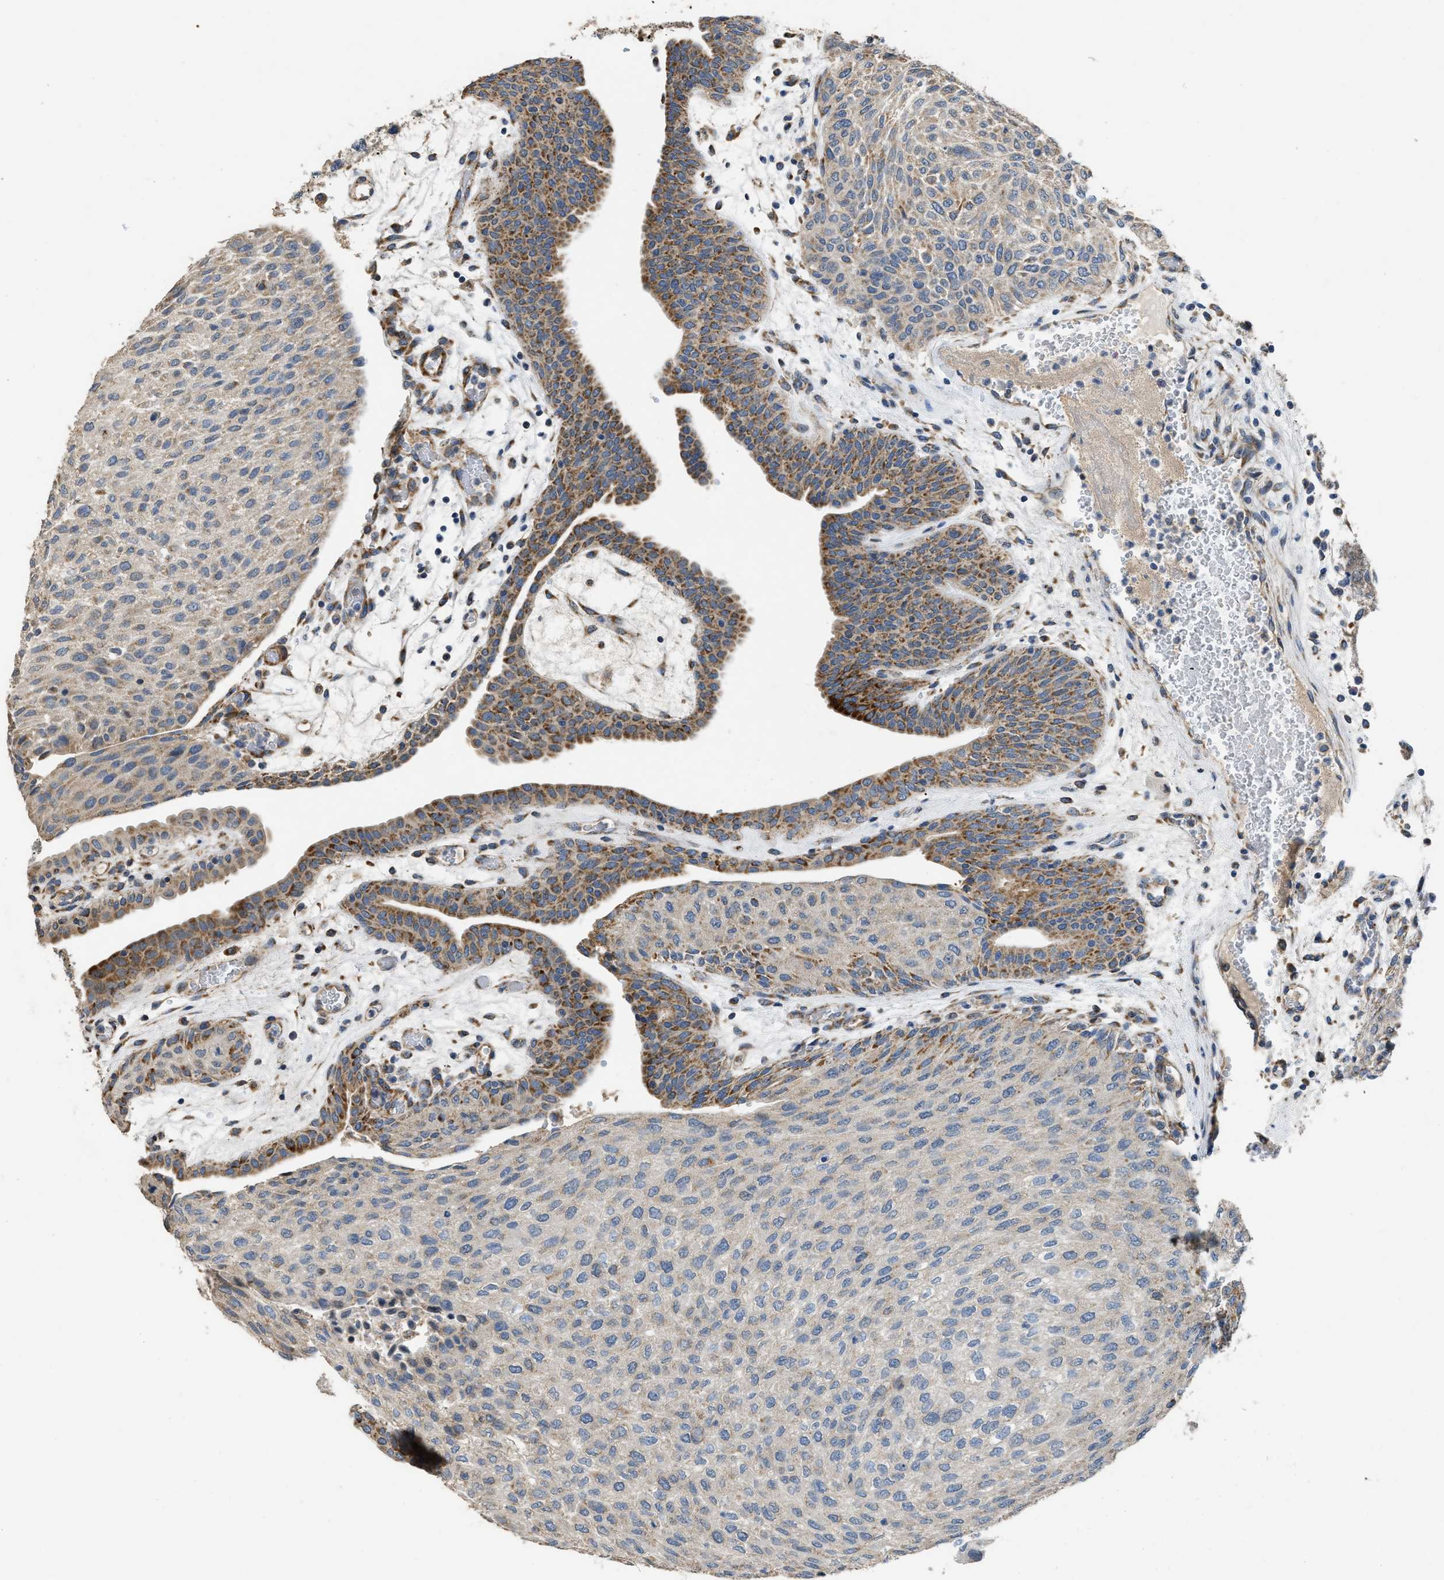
{"staining": {"intensity": "negative", "quantity": "none", "location": "none"}, "tissue": "urothelial cancer", "cell_type": "Tumor cells", "image_type": "cancer", "snomed": [{"axis": "morphology", "description": "Urothelial carcinoma, Low grade"}, {"axis": "morphology", "description": "Urothelial carcinoma, High grade"}, {"axis": "topography", "description": "Urinary bladder"}], "caption": "Tumor cells are negative for brown protein staining in urothelial cancer.", "gene": "TMEM150A", "patient": {"sex": "male", "age": 35}}